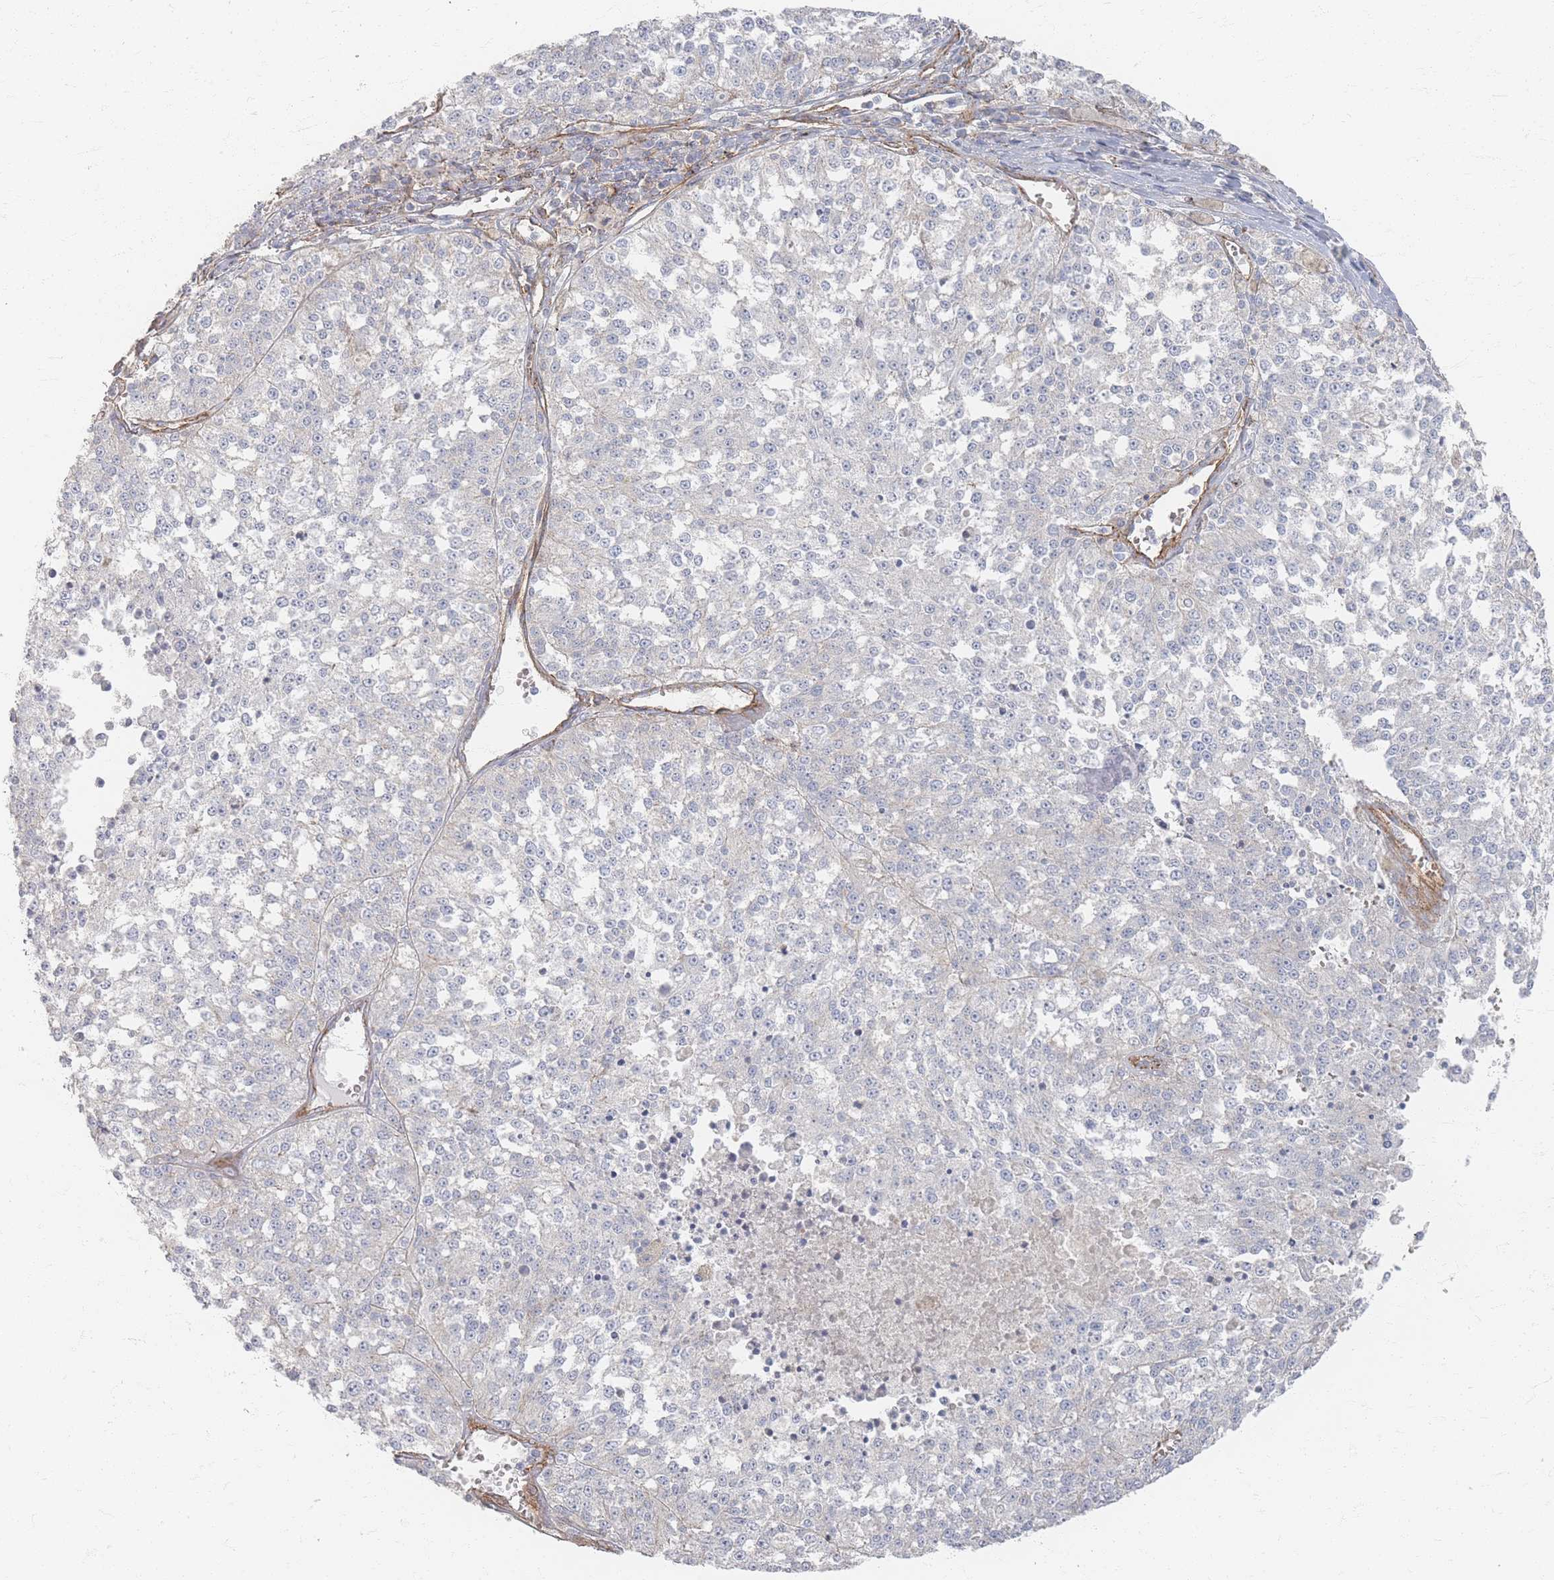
{"staining": {"intensity": "negative", "quantity": "none", "location": "none"}, "tissue": "melanoma", "cell_type": "Tumor cells", "image_type": "cancer", "snomed": [{"axis": "morphology", "description": "Malignant melanoma, NOS"}, {"axis": "topography", "description": "Skin"}], "caption": "Immunohistochemistry (IHC) of melanoma demonstrates no positivity in tumor cells. The staining was performed using DAB (3,3'-diaminobenzidine) to visualize the protein expression in brown, while the nuclei were stained in blue with hematoxylin (Magnification: 20x).", "gene": "GNB1", "patient": {"sex": "female", "age": 64}}